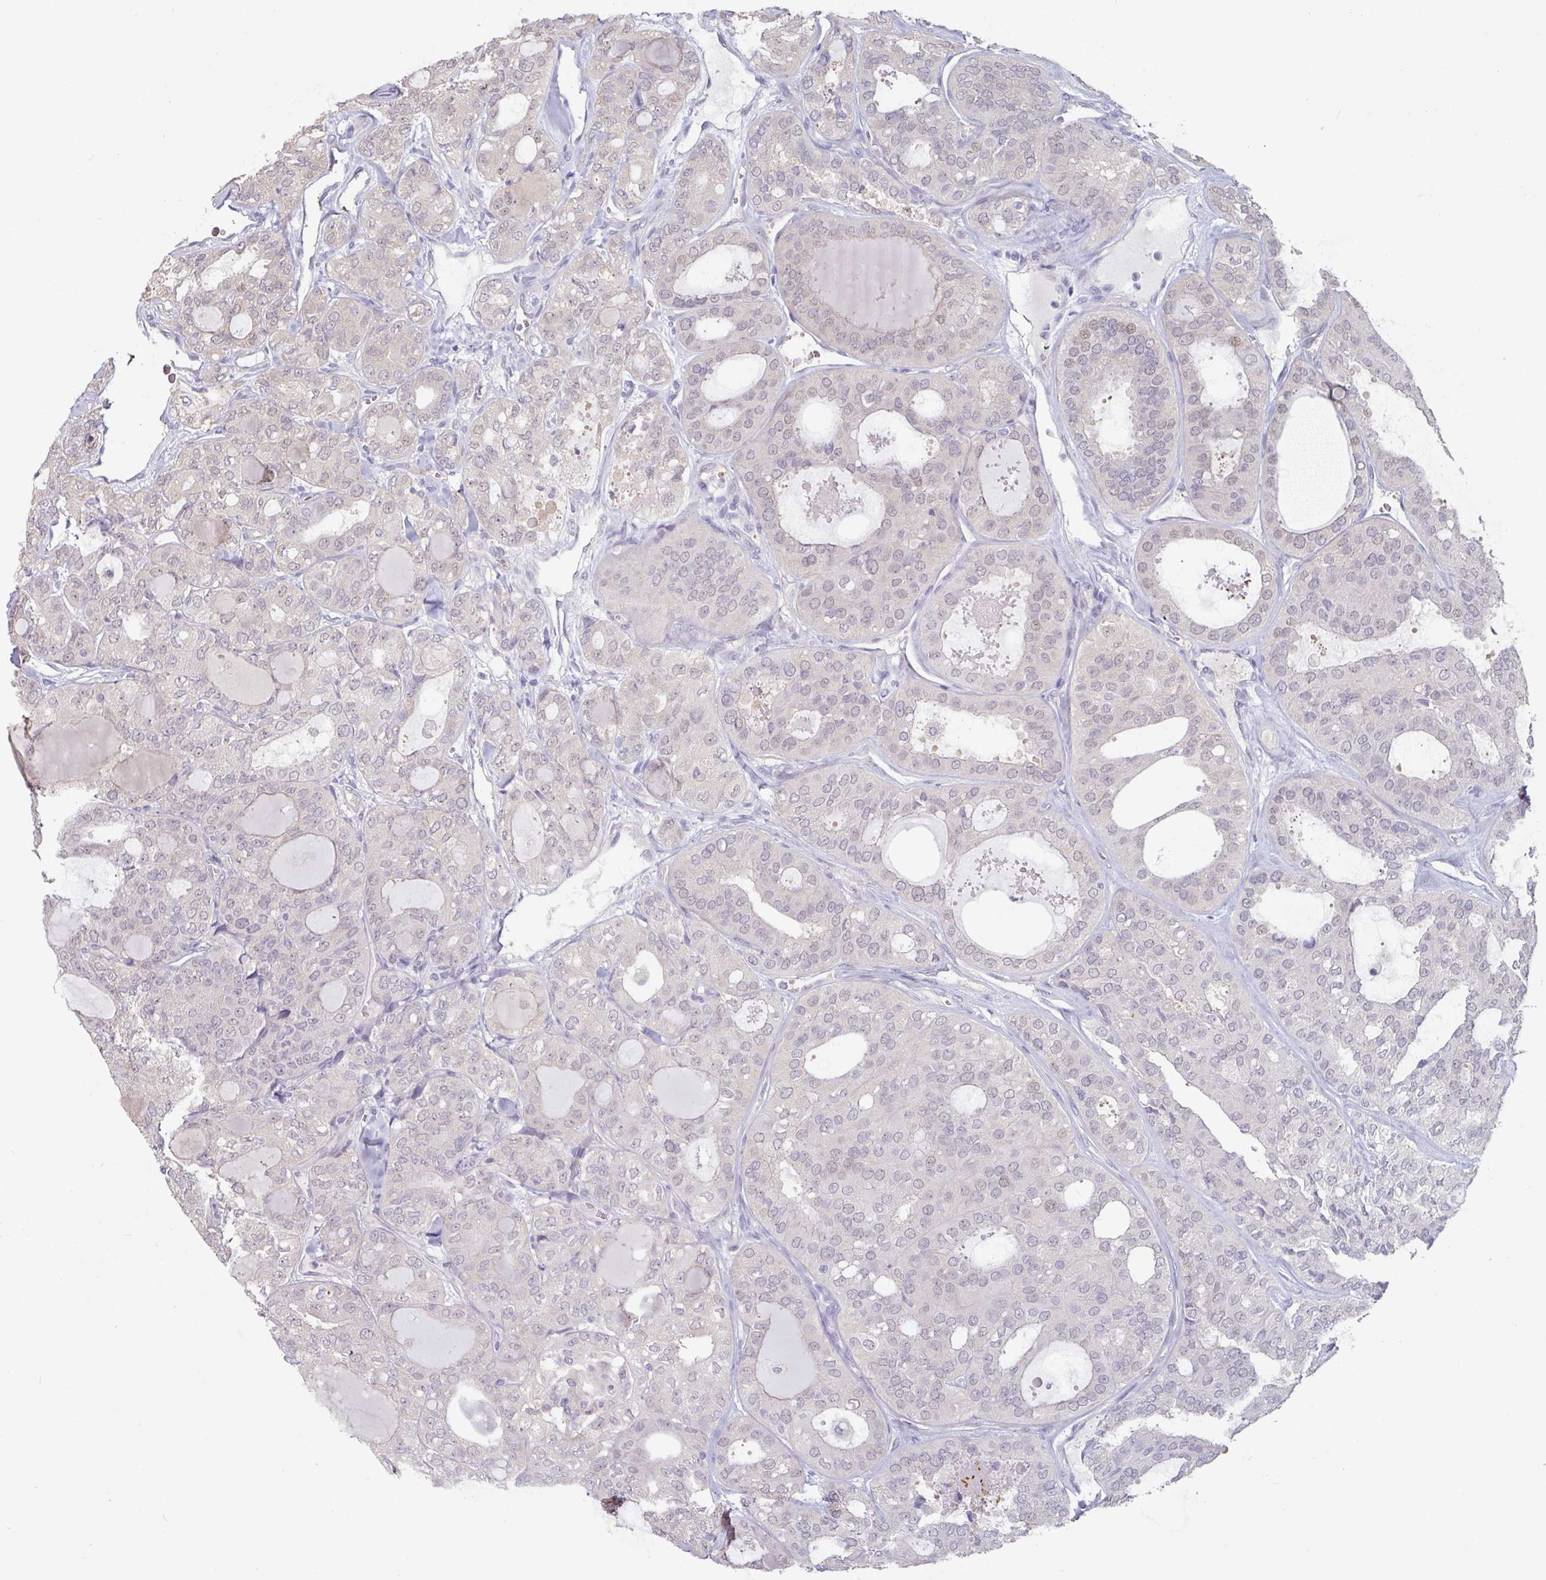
{"staining": {"intensity": "negative", "quantity": "none", "location": "none"}, "tissue": "thyroid cancer", "cell_type": "Tumor cells", "image_type": "cancer", "snomed": [{"axis": "morphology", "description": "Follicular adenoma carcinoma, NOS"}, {"axis": "topography", "description": "Thyroid gland"}], "caption": "Immunohistochemistry (IHC) photomicrograph of neoplastic tissue: human thyroid follicular adenoma carcinoma stained with DAB (3,3'-diaminobenzidine) shows no significant protein positivity in tumor cells.", "gene": "ZBTB6", "patient": {"sex": "male", "age": 75}}